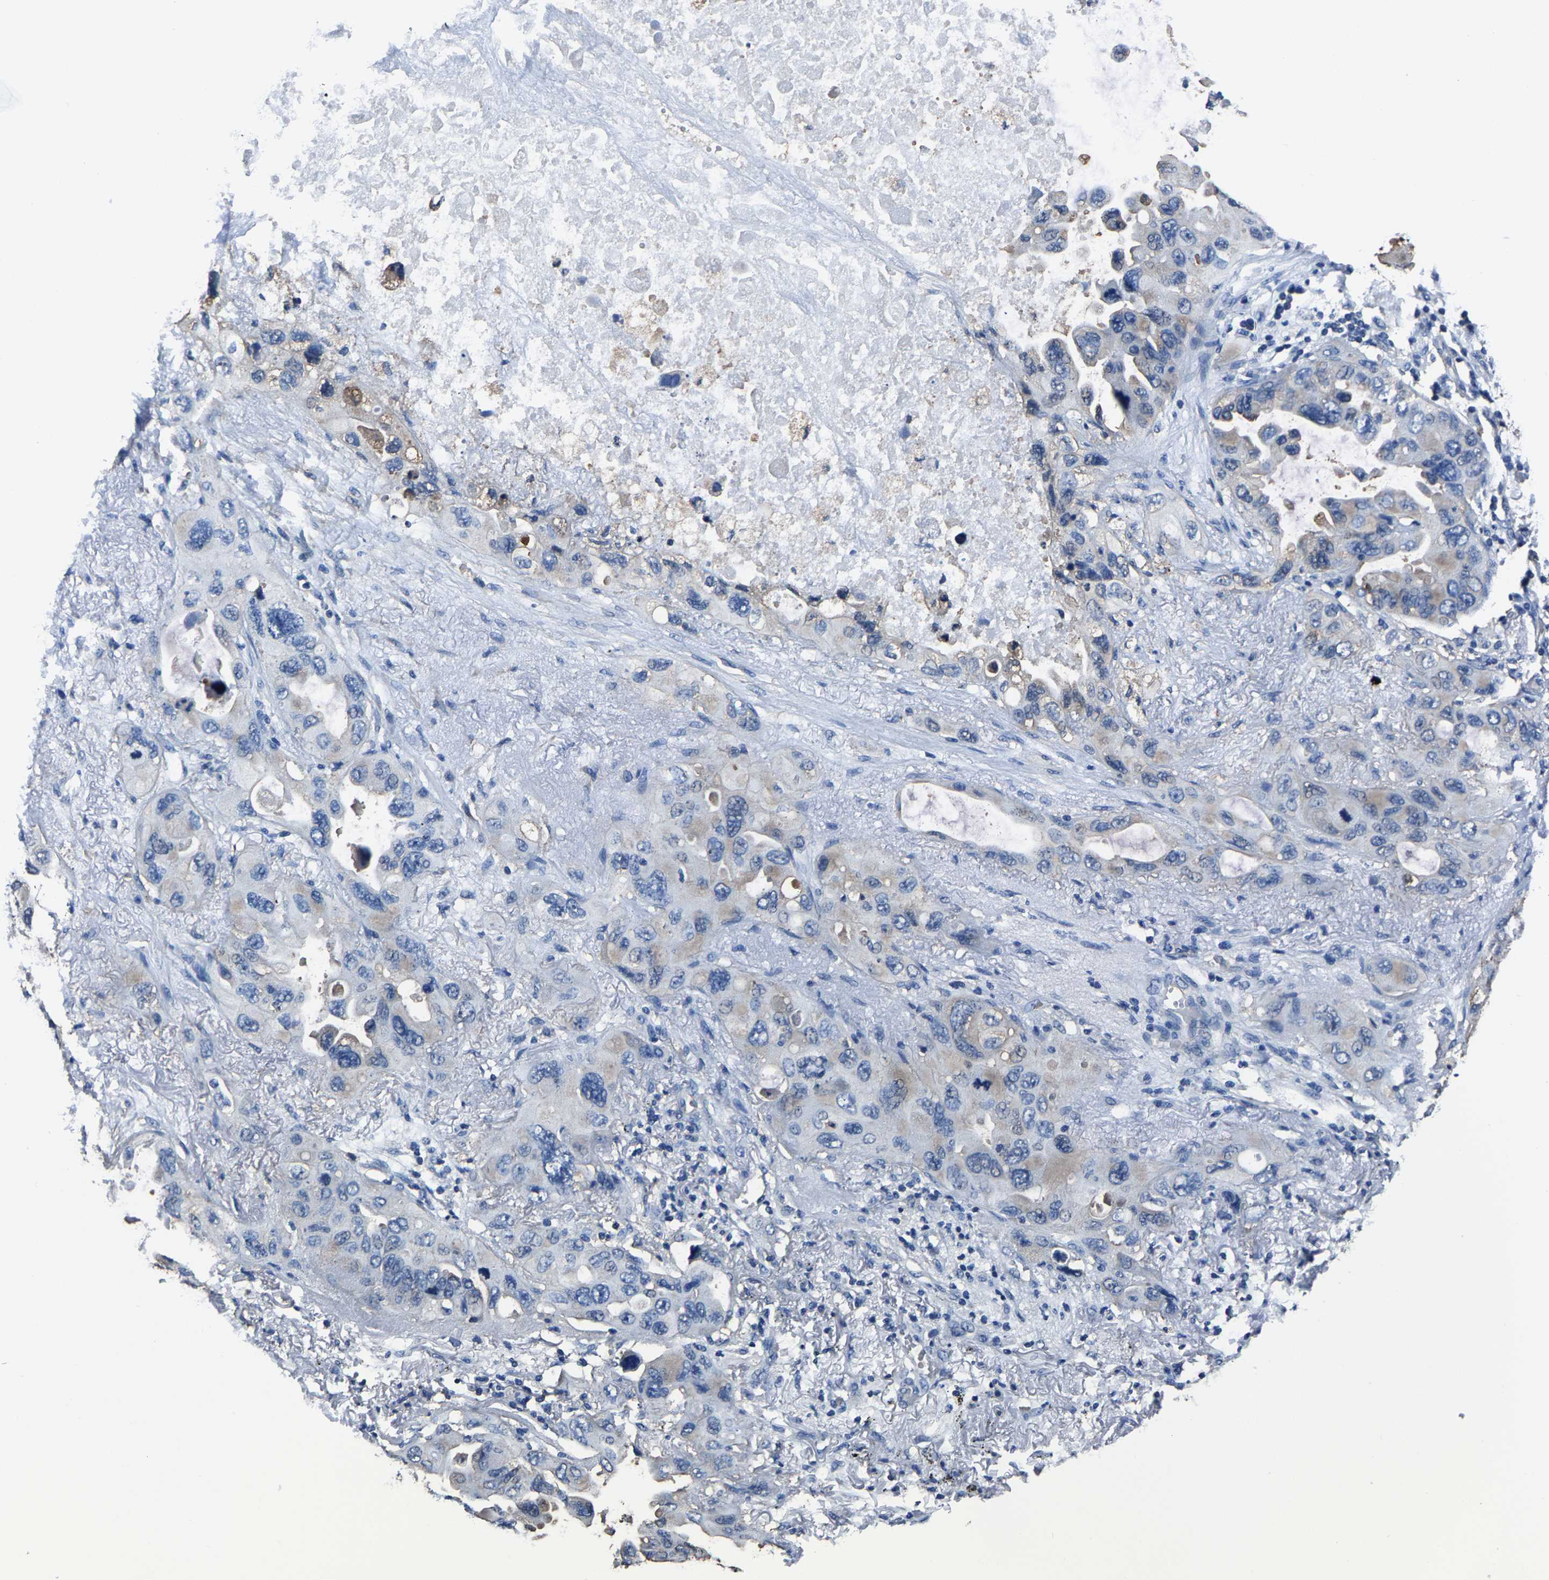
{"staining": {"intensity": "negative", "quantity": "none", "location": "none"}, "tissue": "lung cancer", "cell_type": "Tumor cells", "image_type": "cancer", "snomed": [{"axis": "morphology", "description": "Squamous cell carcinoma, NOS"}, {"axis": "topography", "description": "Lung"}], "caption": "Human squamous cell carcinoma (lung) stained for a protein using IHC reveals no positivity in tumor cells.", "gene": "ALDOB", "patient": {"sex": "female", "age": 73}}